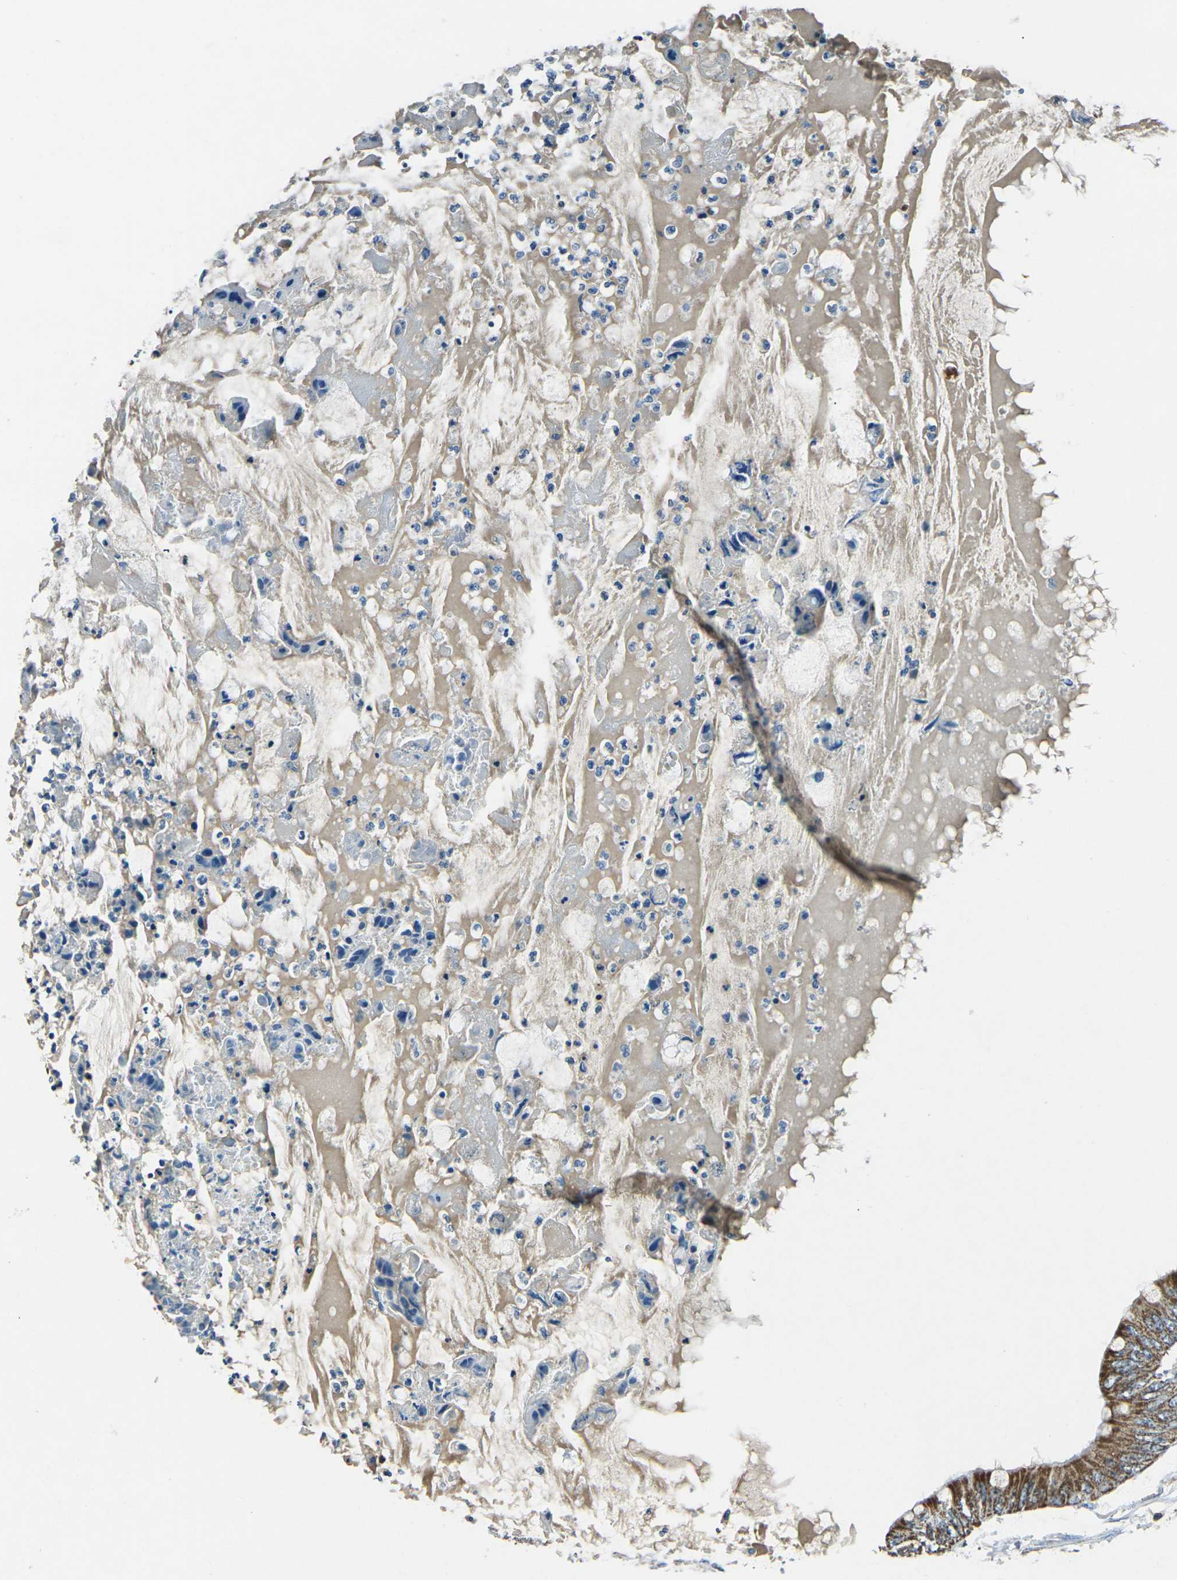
{"staining": {"intensity": "moderate", "quantity": ">75%", "location": "cytoplasmic/membranous"}, "tissue": "colorectal cancer", "cell_type": "Tumor cells", "image_type": "cancer", "snomed": [{"axis": "morphology", "description": "Normal tissue, NOS"}, {"axis": "morphology", "description": "Adenocarcinoma, NOS"}, {"axis": "topography", "description": "Rectum"}, {"axis": "topography", "description": "Peripheral nerve tissue"}], "caption": "The micrograph exhibits immunohistochemical staining of adenocarcinoma (colorectal). There is moderate cytoplasmic/membranous positivity is present in approximately >75% of tumor cells.", "gene": "IRF3", "patient": {"sex": "female", "age": 77}}